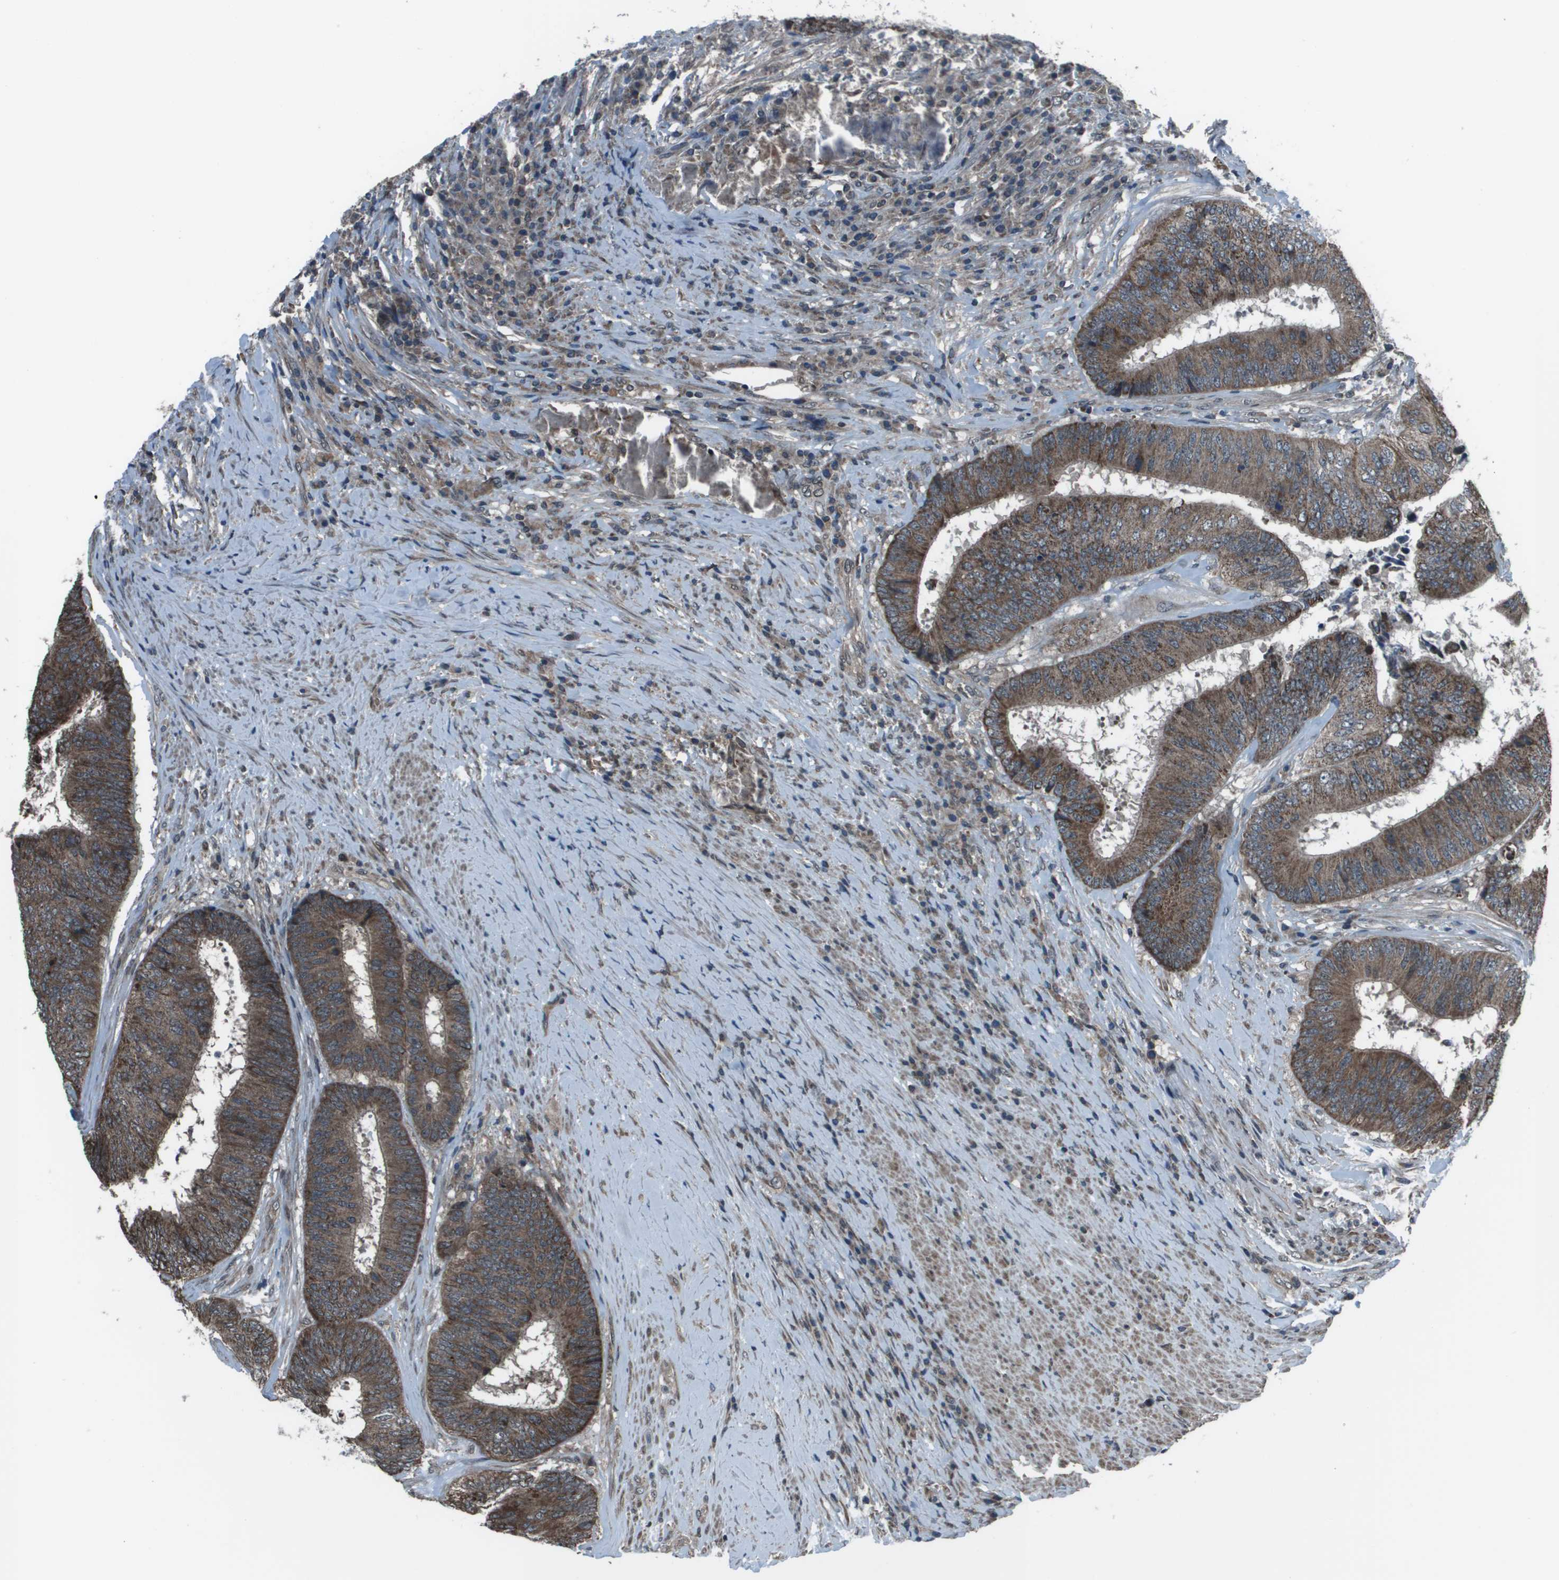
{"staining": {"intensity": "moderate", "quantity": ">75%", "location": "cytoplasmic/membranous"}, "tissue": "colorectal cancer", "cell_type": "Tumor cells", "image_type": "cancer", "snomed": [{"axis": "morphology", "description": "Adenocarcinoma, NOS"}, {"axis": "topography", "description": "Rectum"}], "caption": "DAB (3,3'-diaminobenzidine) immunohistochemical staining of colorectal cancer (adenocarcinoma) reveals moderate cytoplasmic/membranous protein staining in about >75% of tumor cells.", "gene": "PPFIA1", "patient": {"sex": "male", "age": 72}}